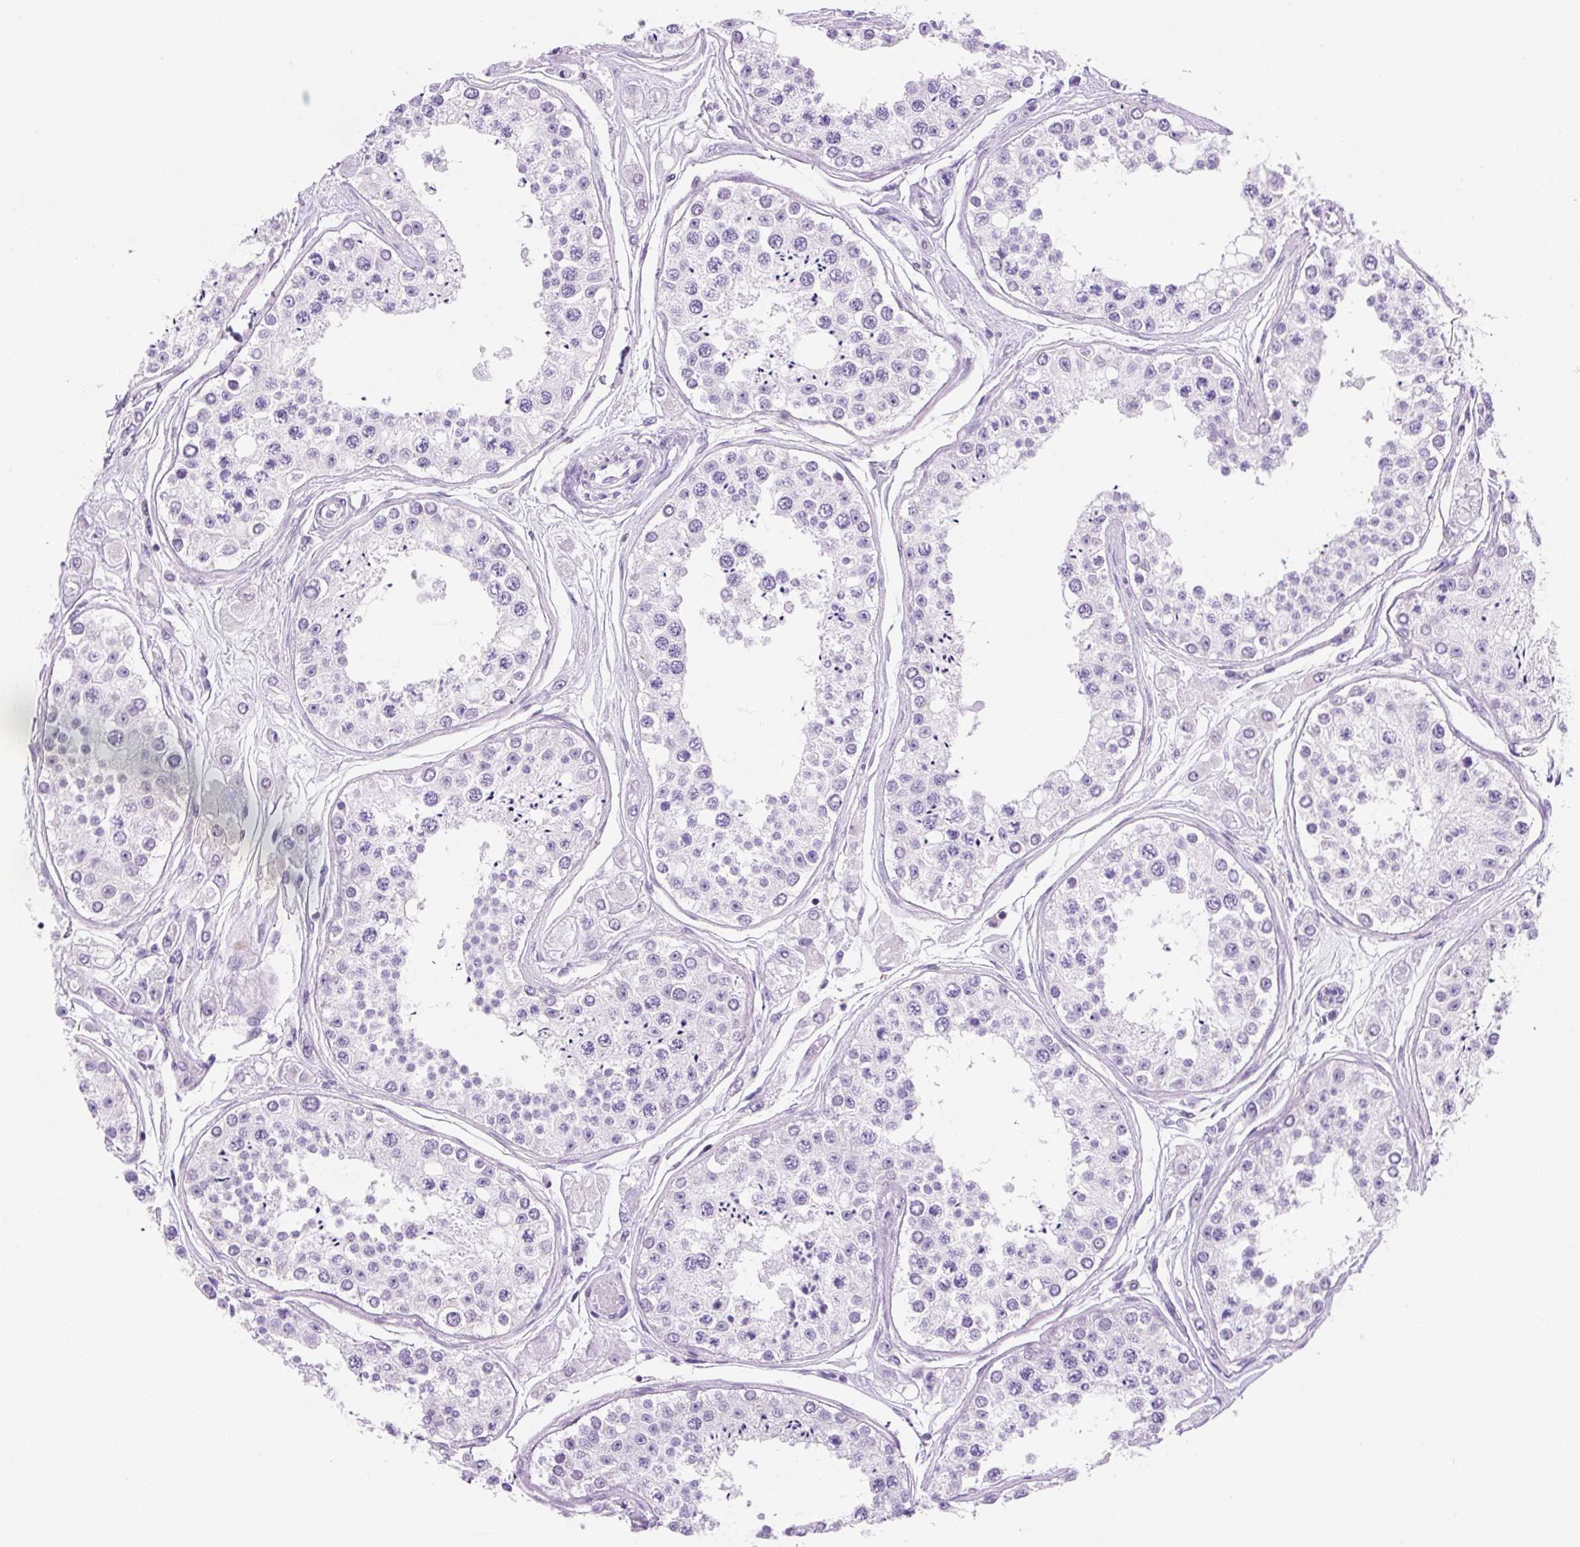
{"staining": {"intensity": "weak", "quantity": "<25%", "location": "cytoplasmic/membranous,nuclear"}, "tissue": "testis", "cell_type": "Cells in seminiferous ducts", "image_type": "normal", "snomed": [{"axis": "morphology", "description": "Normal tissue, NOS"}, {"axis": "topography", "description": "Testis"}], "caption": "Cells in seminiferous ducts are negative for protein expression in benign human testis. (Immunohistochemistry (ihc), brightfield microscopy, high magnification).", "gene": "VPREB1", "patient": {"sex": "male", "age": 25}}